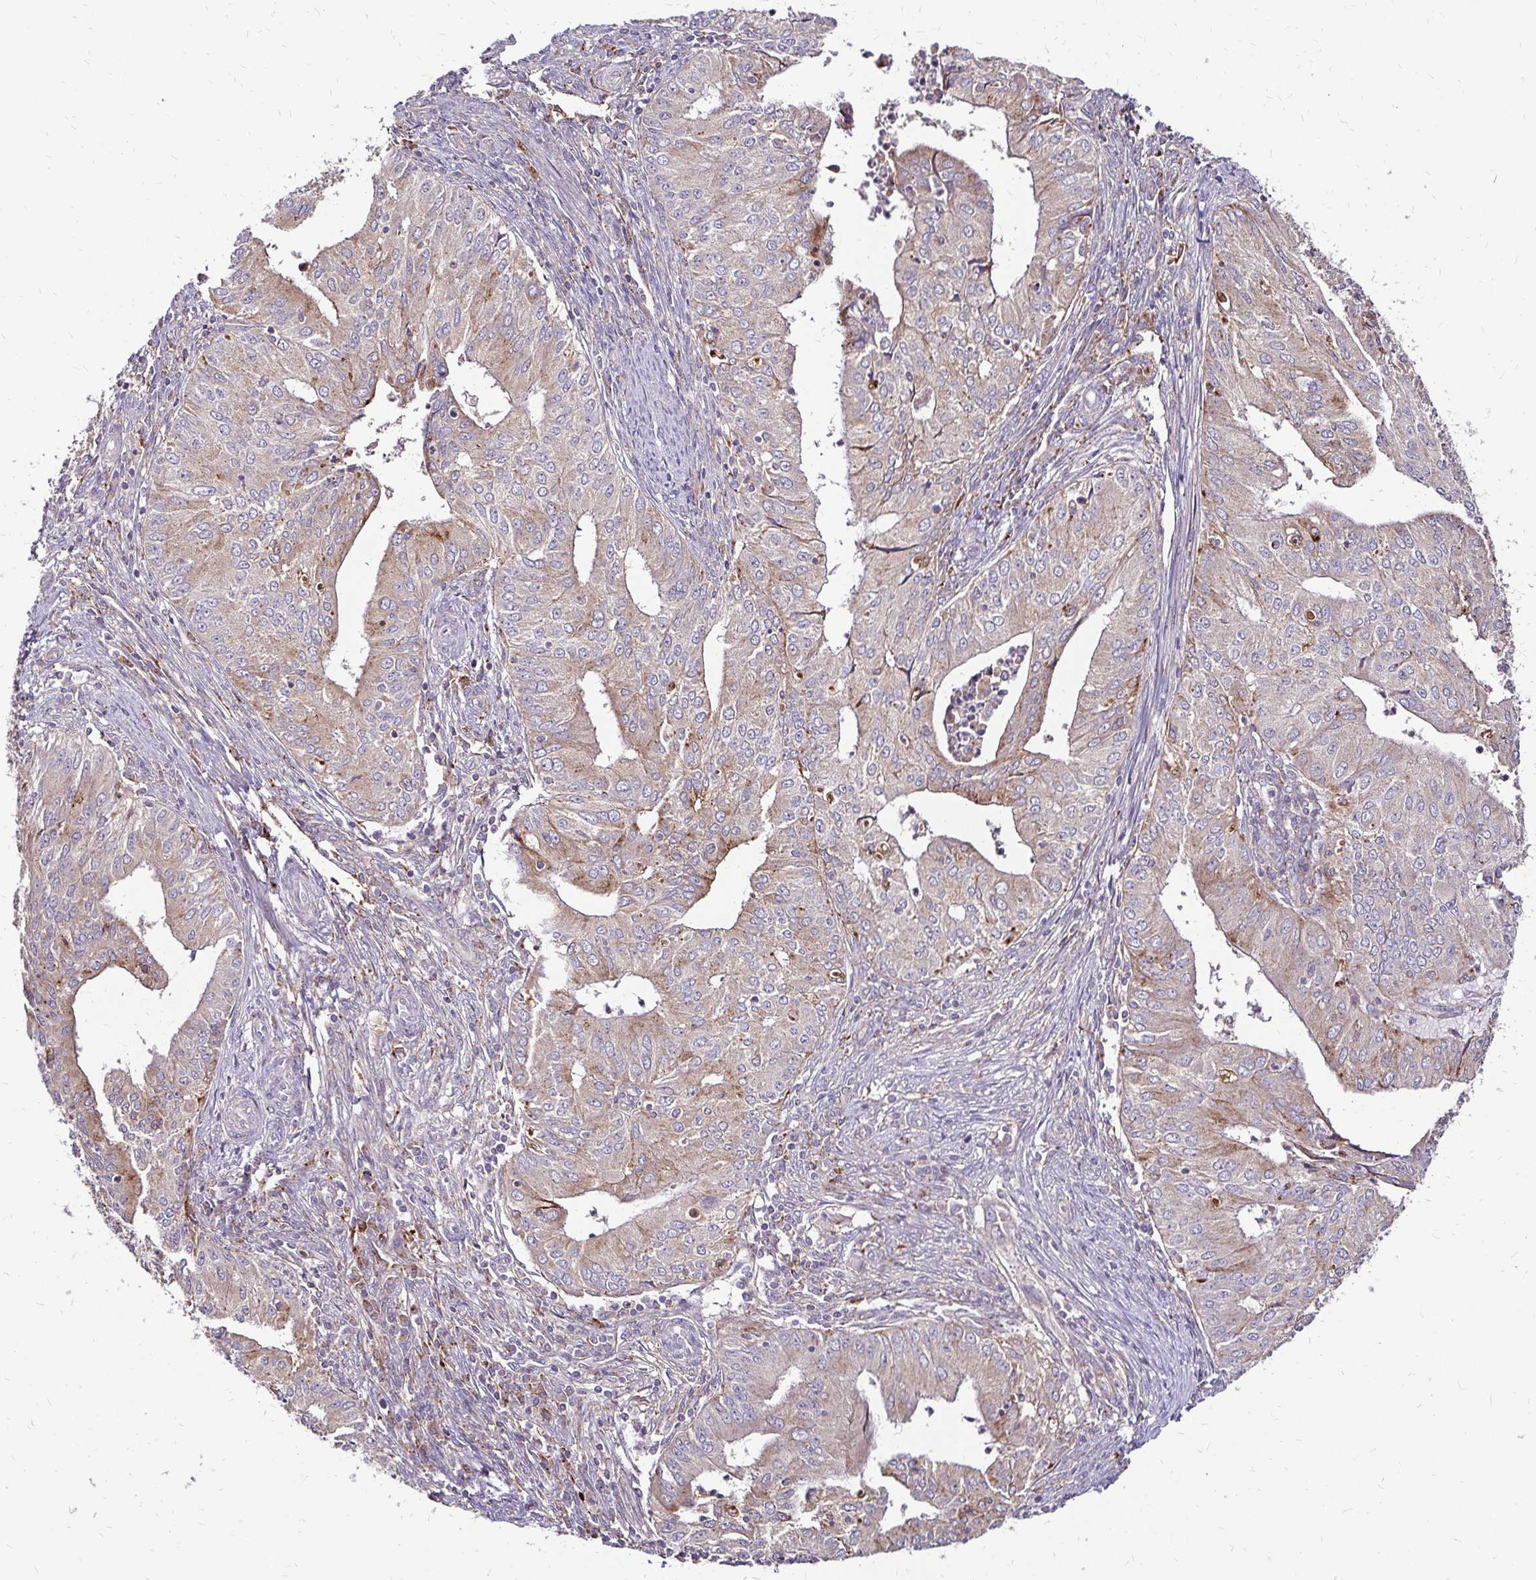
{"staining": {"intensity": "weak", "quantity": "25%-75%", "location": "cytoplasmic/membranous"}, "tissue": "endometrial cancer", "cell_type": "Tumor cells", "image_type": "cancer", "snomed": [{"axis": "morphology", "description": "Adenocarcinoma, NOS"}, {"axis": "topography", "description": "Endometrium"}], "caption": "Human endometrial adenocarcinoma stained for a protein (brown) exhibits weak cytoplasmic/membranous positive positivity in approximately 25%-75% of tumor cells.", "gene": "IDUA", "patient": {"sex": "female", "age": 50}}